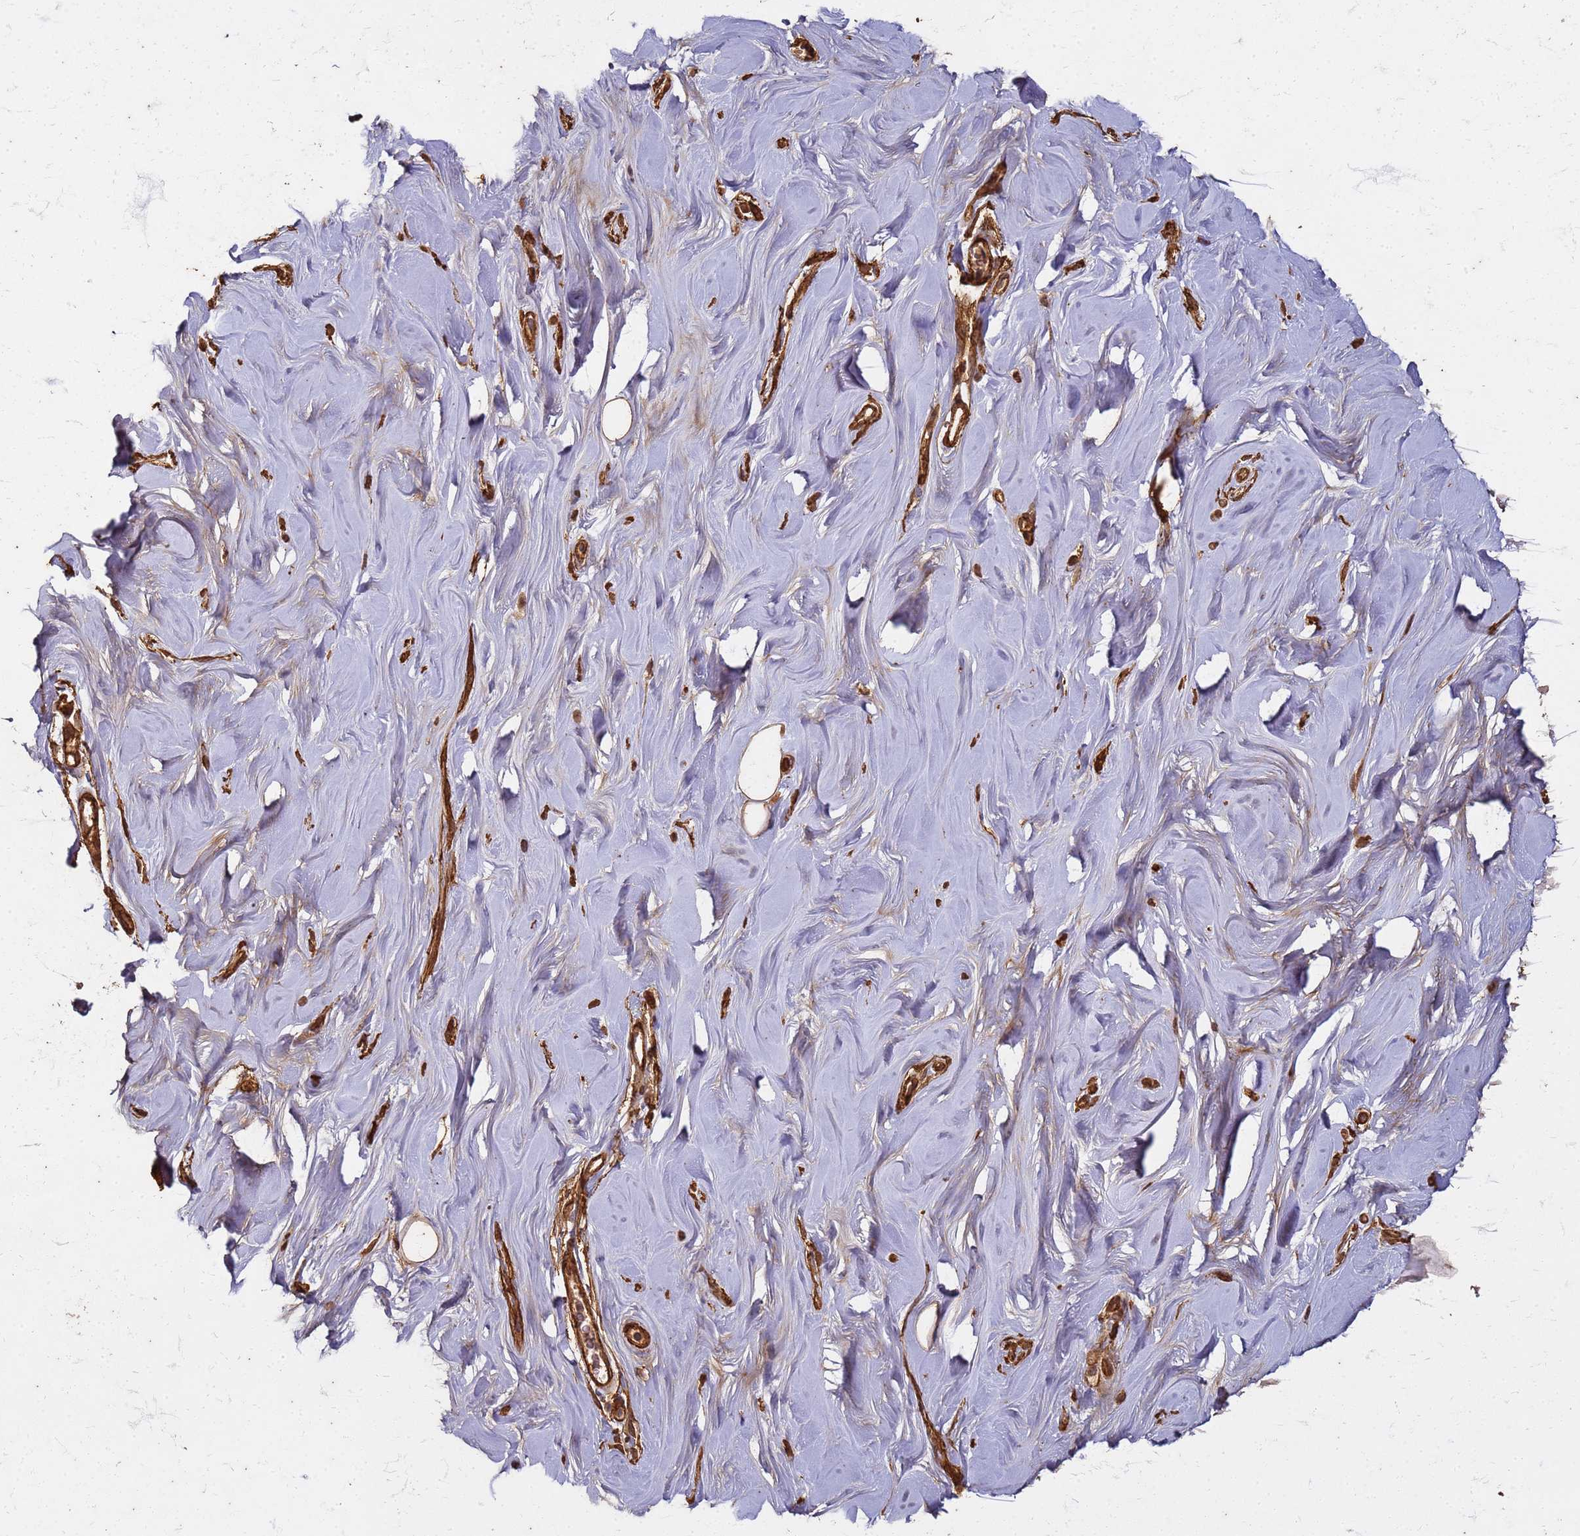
{"staining": {"intensity": "moderate", "quantity": ">75%", "location": "cytoplasmic/membranous,nuclear"}, "tissue": "adipose tissue", "cell_type": "Adipocytes", "image_type": "normal", "snomed": [{"axis": "morphology", "description": "Normal tissue, NOS"}, {"axis": "topography", "description": "Breast"}], "caption": "An image showing moderate cytoplasmic/membranous,nuclear staining in approximately >75% of adipocytes in benign adipose tissue, as visualized by brown immunohistochemical staining.", "gene": "KIF26A", "patient": {"sex": "female", "age": 26}}